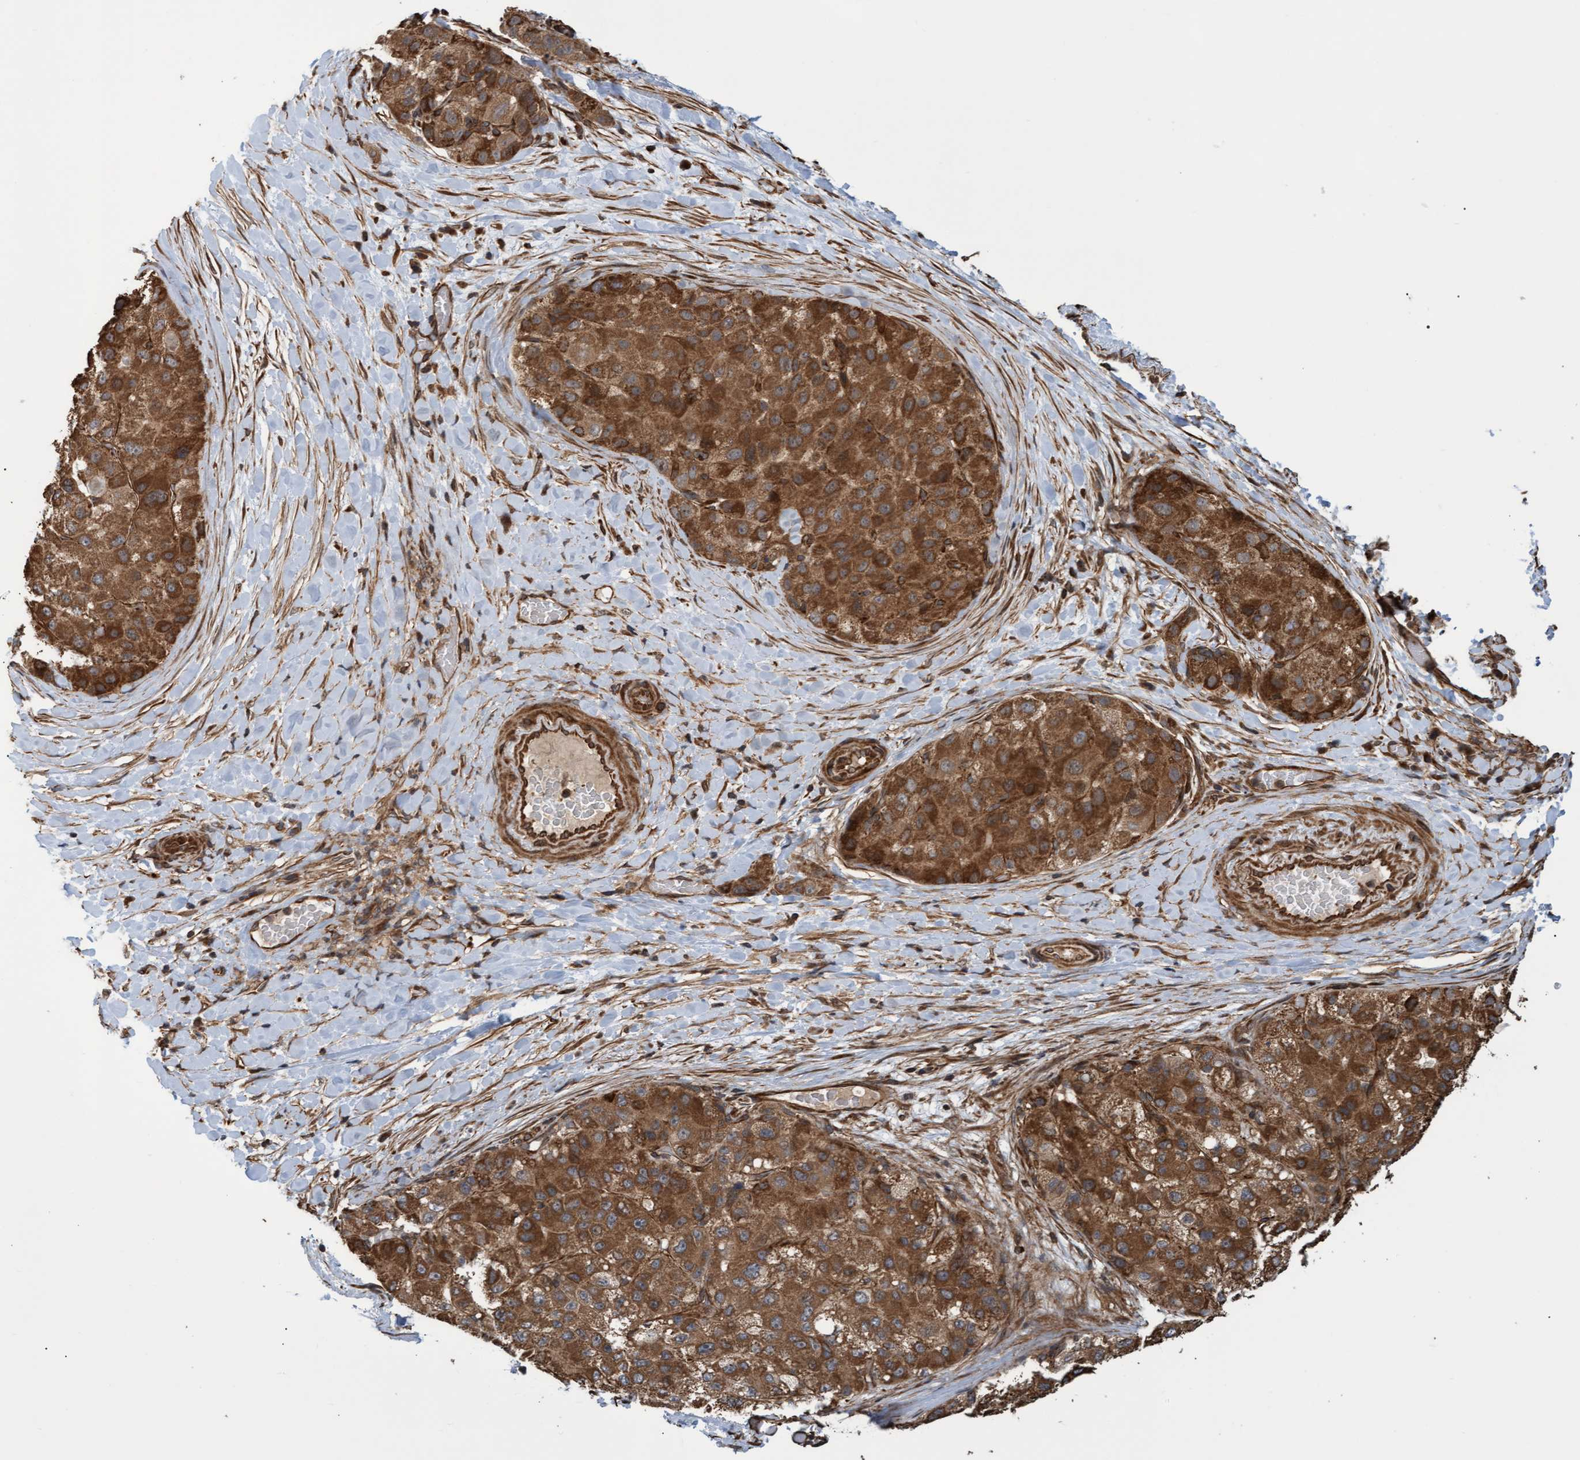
{"staining": {"intensity": "strong", "quantity": ">75%", "location": "cytoplasmic/membranous"}, "tissue": "liver cancer", "cell_type": "Tumor cells", "image_type": "cancer", "snomed": [{"axis": "morphology", "description": "Carcinoma, Hepatocellular, NOS"}, {"axis": "topography", "description": "Liver"}], "caption": "Immunohistochemistry (DAB) staining of hepatocellular carcinoma (liver) exhibits strong cytoplasmic/membranous protein positivity in about >75% of tumor cells. (DAB = brown stain, brightfield microscopy at high magnification).", "gene": "TNFRSF10B", "patient": {"sex": "male", "age": 80}}